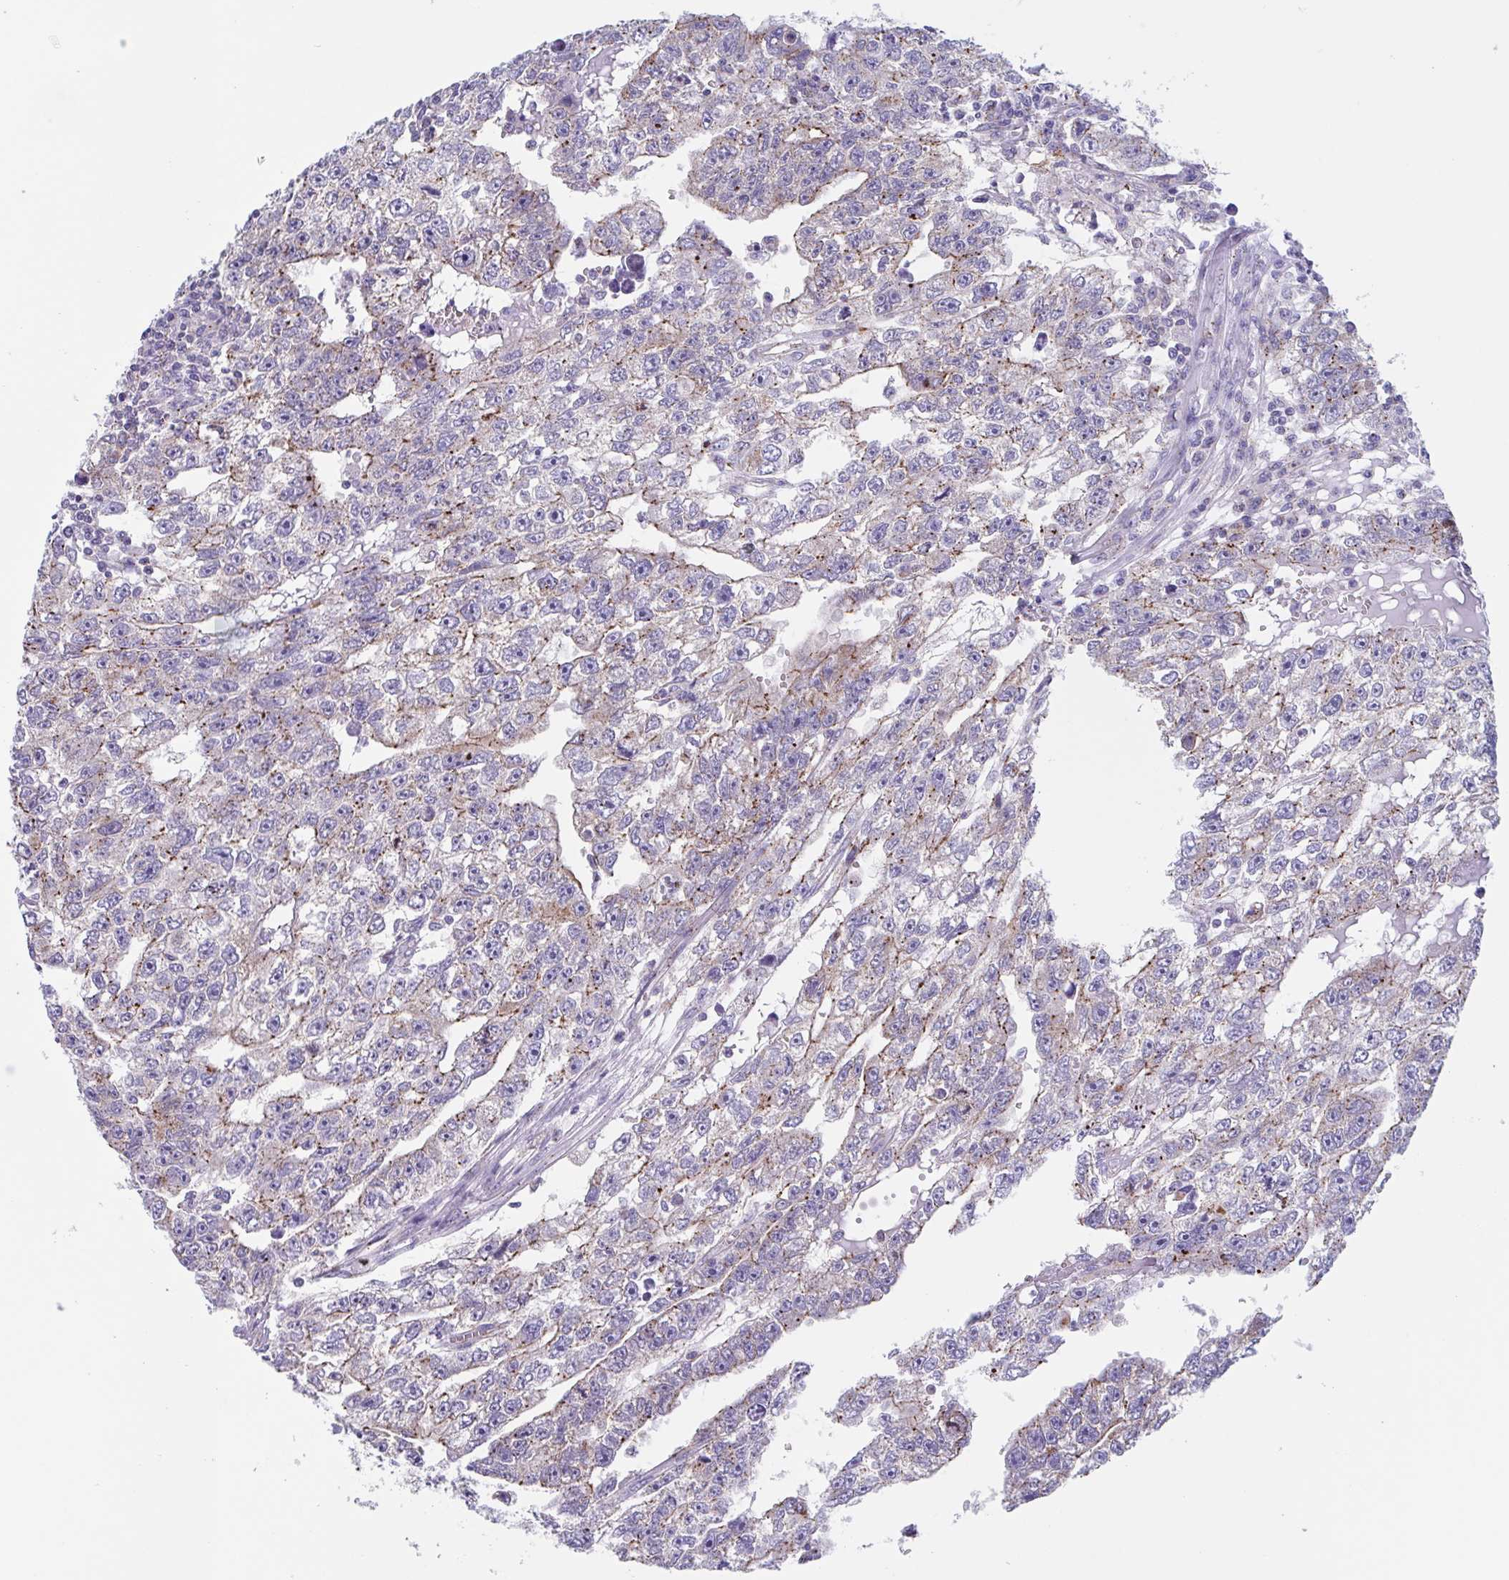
{"staining": {"intensity": "moderate", "quantity": "<25%", "location": "cytoplasmic/membranous"}, "tissue": "testis cancer", "cell_type": "Tumor cells", "image_type": "cancer", "snomed": [{"axis": "morphology", "description": "Carcinoma, Embryonal, NOS"}, {"axis": "topography", "description": "Testis"}], "caption": "An image showing moderate cytoplasmic/membranous expression in approximately <25% of tumor cells in embryonal carcinoma (testis), as visualized by brown immunohistochemical staining.", "gene": "CHMP5", "patient": {"sex": "male", "age": 20}}